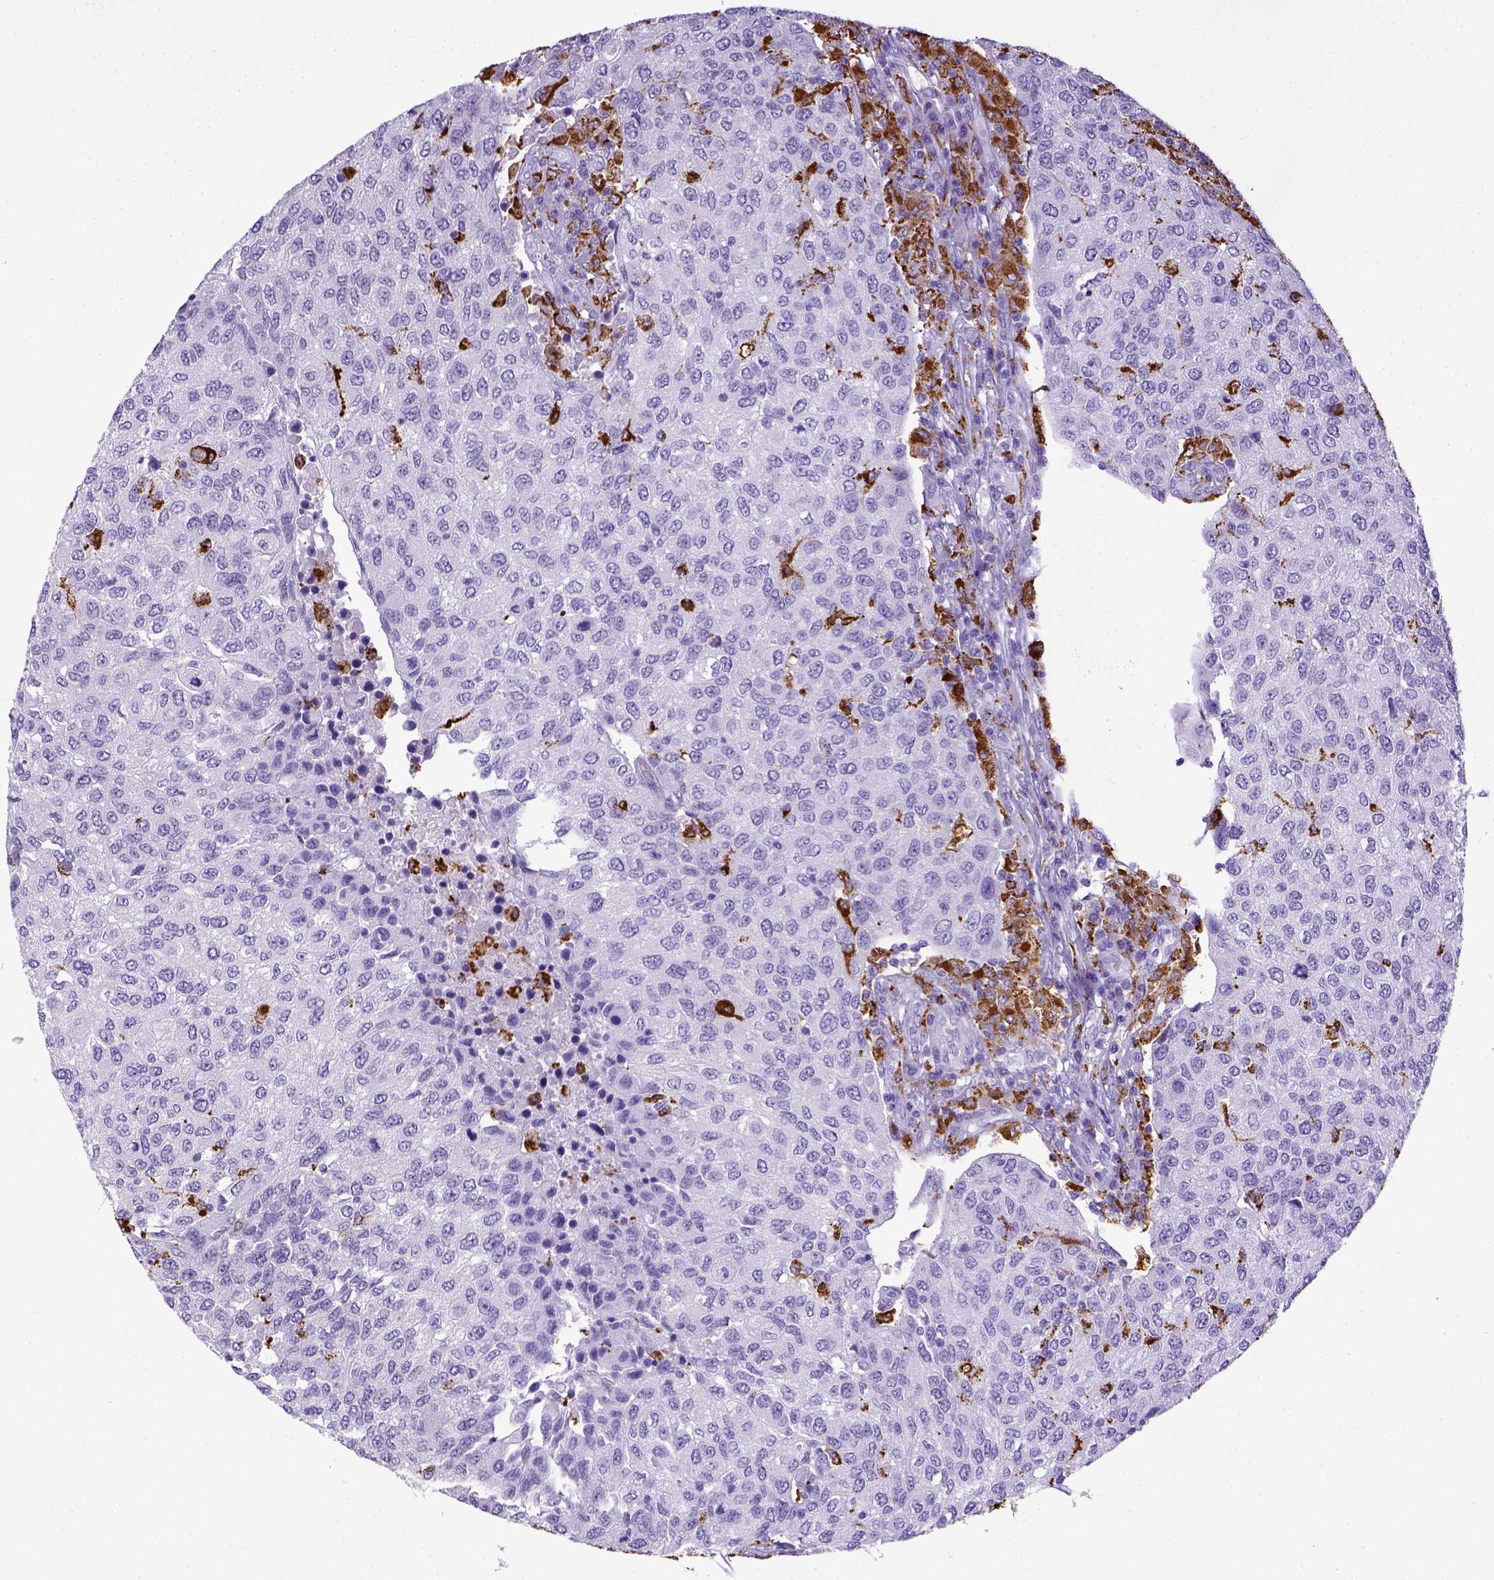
{"staining": {"intensity": "negative", "quantity": "none", "location": "none"}, "tissue": "urothelial cancer", "cell_type": "Tumor cells", "image_type": "cancer", "snomed": [{"axis": "morphology", "description": "Urothelial carcinoma, High grade"}, {"axis": "topography", "description": "Urinary bladder"}], "caption": "The photomicrograph reveals no significant staining in tumor cells of urothelial cancer.", "gene": "CD68", "patient": {"sex": "female", "age": 78}}